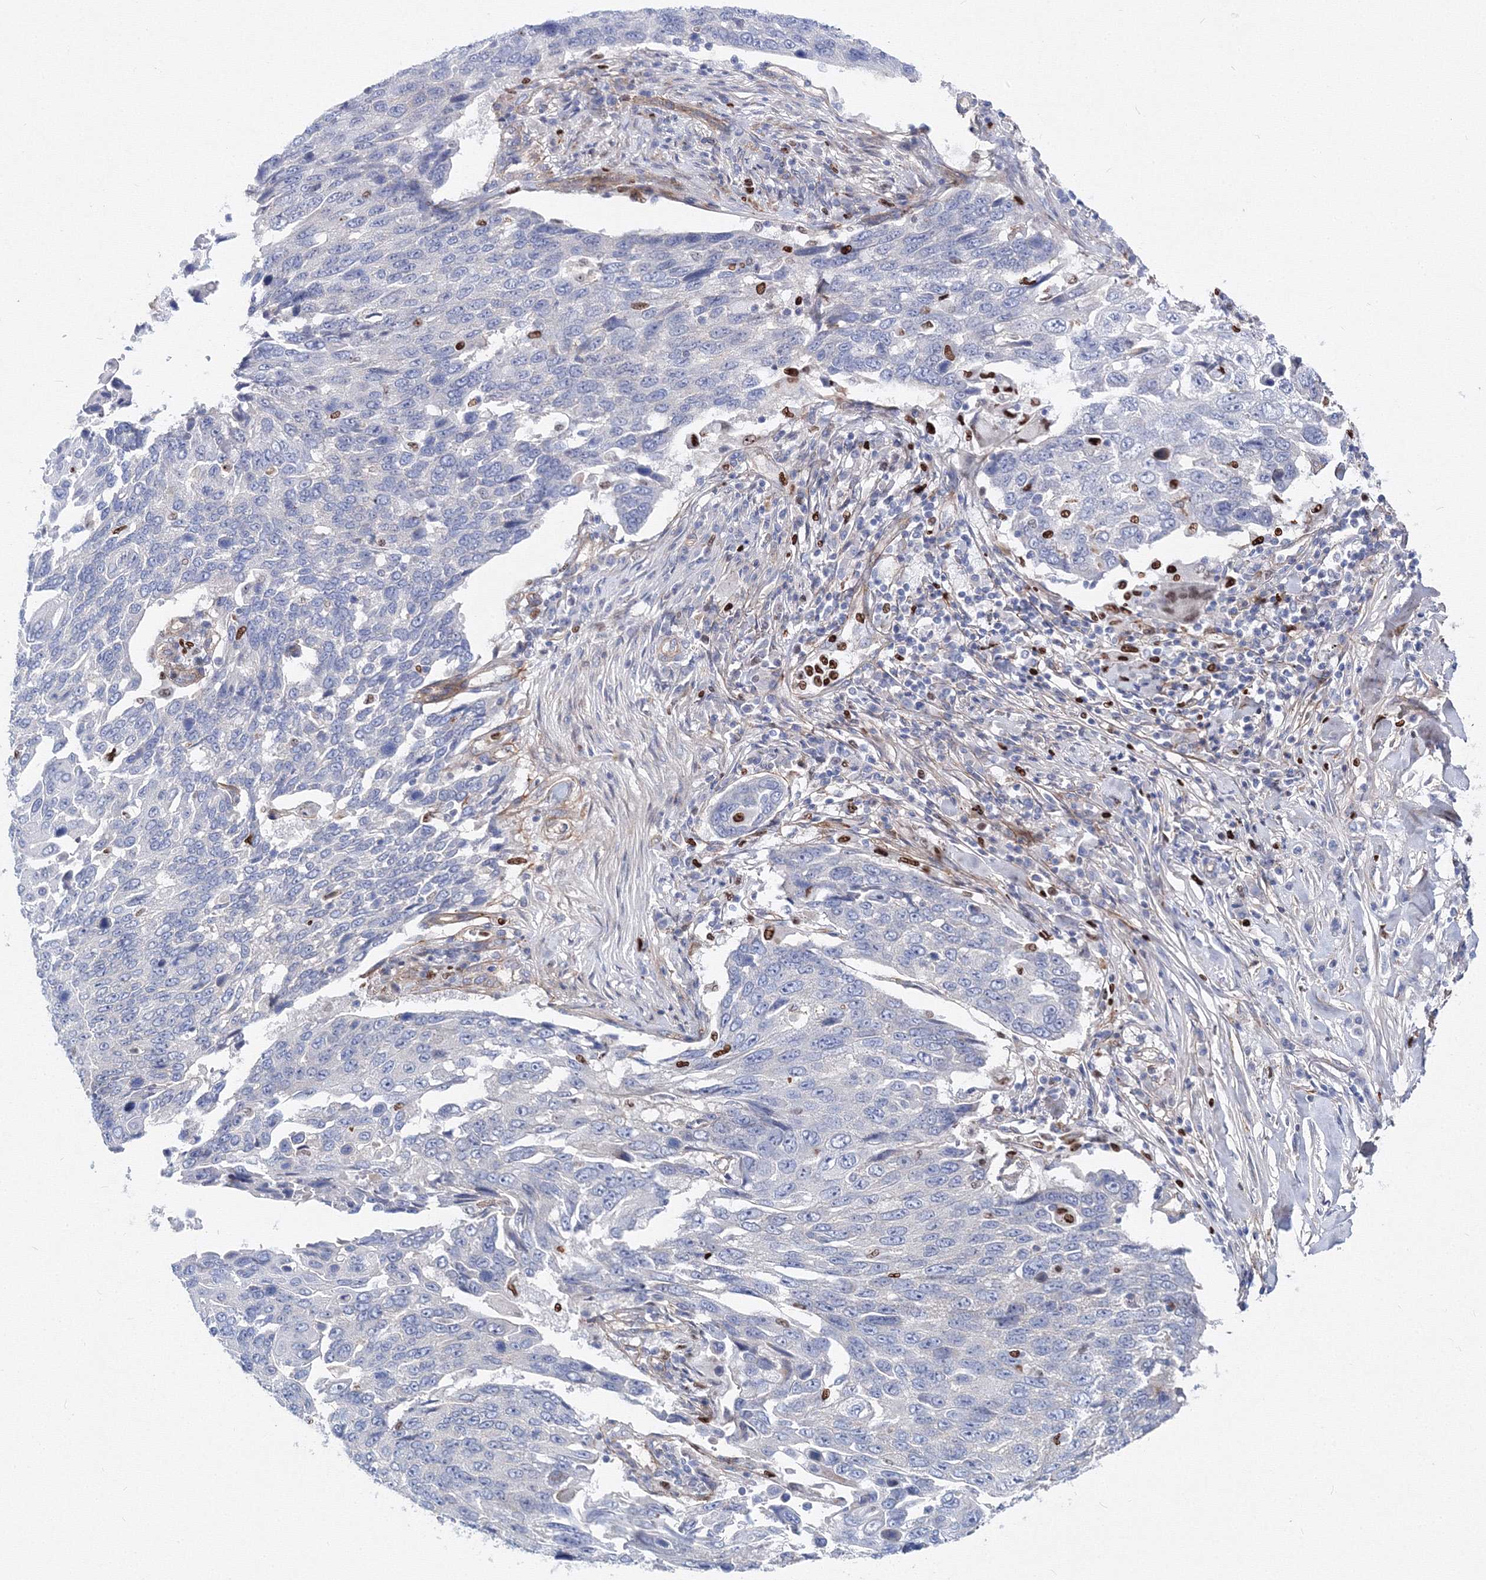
{"staining": {"intensity": "negative", "quantity": "none", "location": "none"}, "tissue": "lung cancer", "cell_type": "Tumor cells", "image_type": "cancer", "snomed": [{"axis": "morphology", "description": "Squamous cell carcinoma, NOS"}, {"axis": "topography", "description": "Lung"}], "caption": "Immunohistochemistry (IHC) of human lung cancer (squamous cell carcinoma) exhibits no positivity in tumor cells. (IHC, brightfield microscopy, high magnification).", "gene": "C11orf52", "patient": {"sex": "male", "age": 66}}